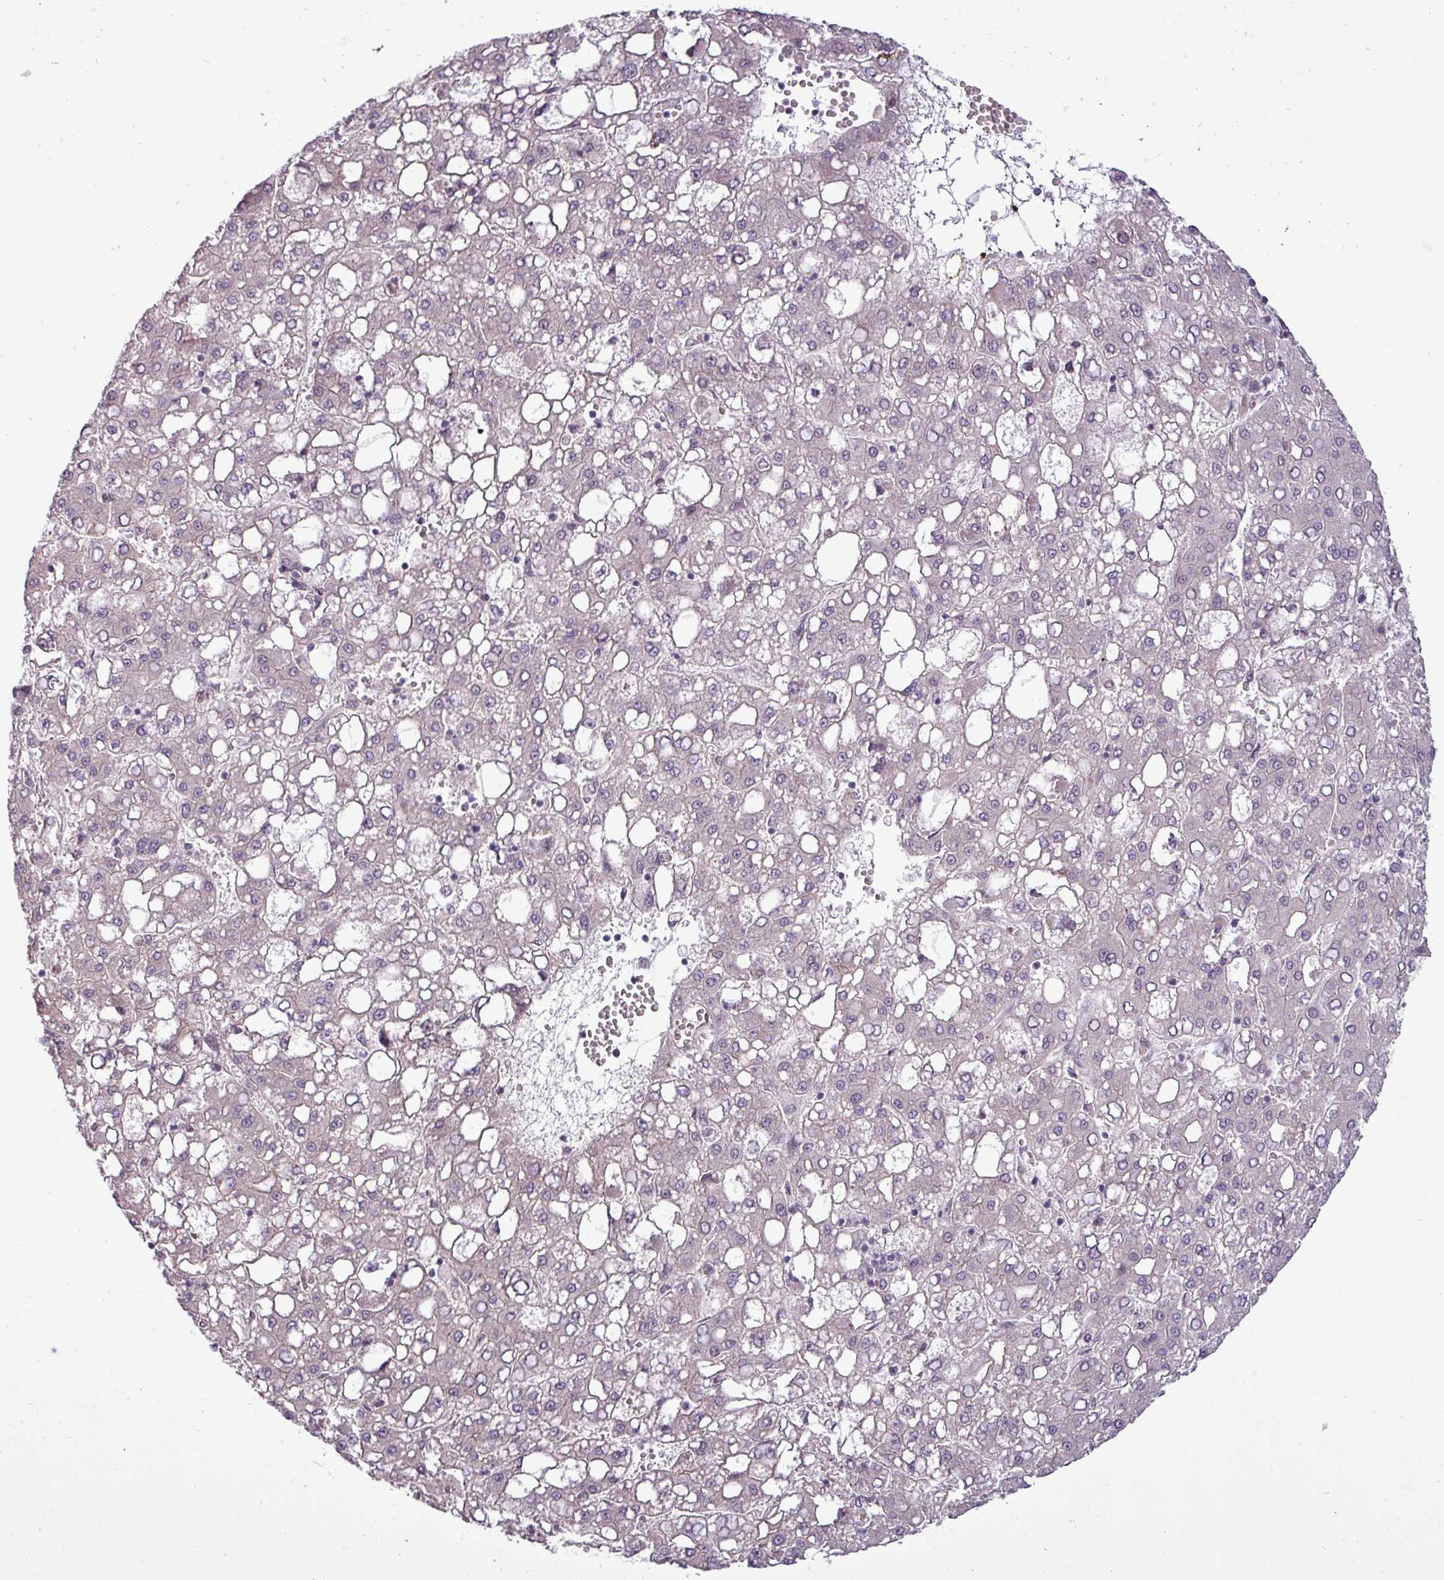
{"staining": {"intensity": "negative", "quantity": "none", "location": "none"}, "tissue": "liver cancer", "cell_type": "Tumor cells", "image_type": "cancer", "snomed": [{"axis": "morphology", "description": "Carcinoma, Hepatocellular, NOS"}, {"axis": "topography", "description": "Liver"}], "caption": "This is an immunohistochemistry (IHC) photomicrograph of liver hepatocellular carcinoma. There is no expression in tumor cells.", "gene": "GPT2", "patient": {"sex": "male", "age": 65}}